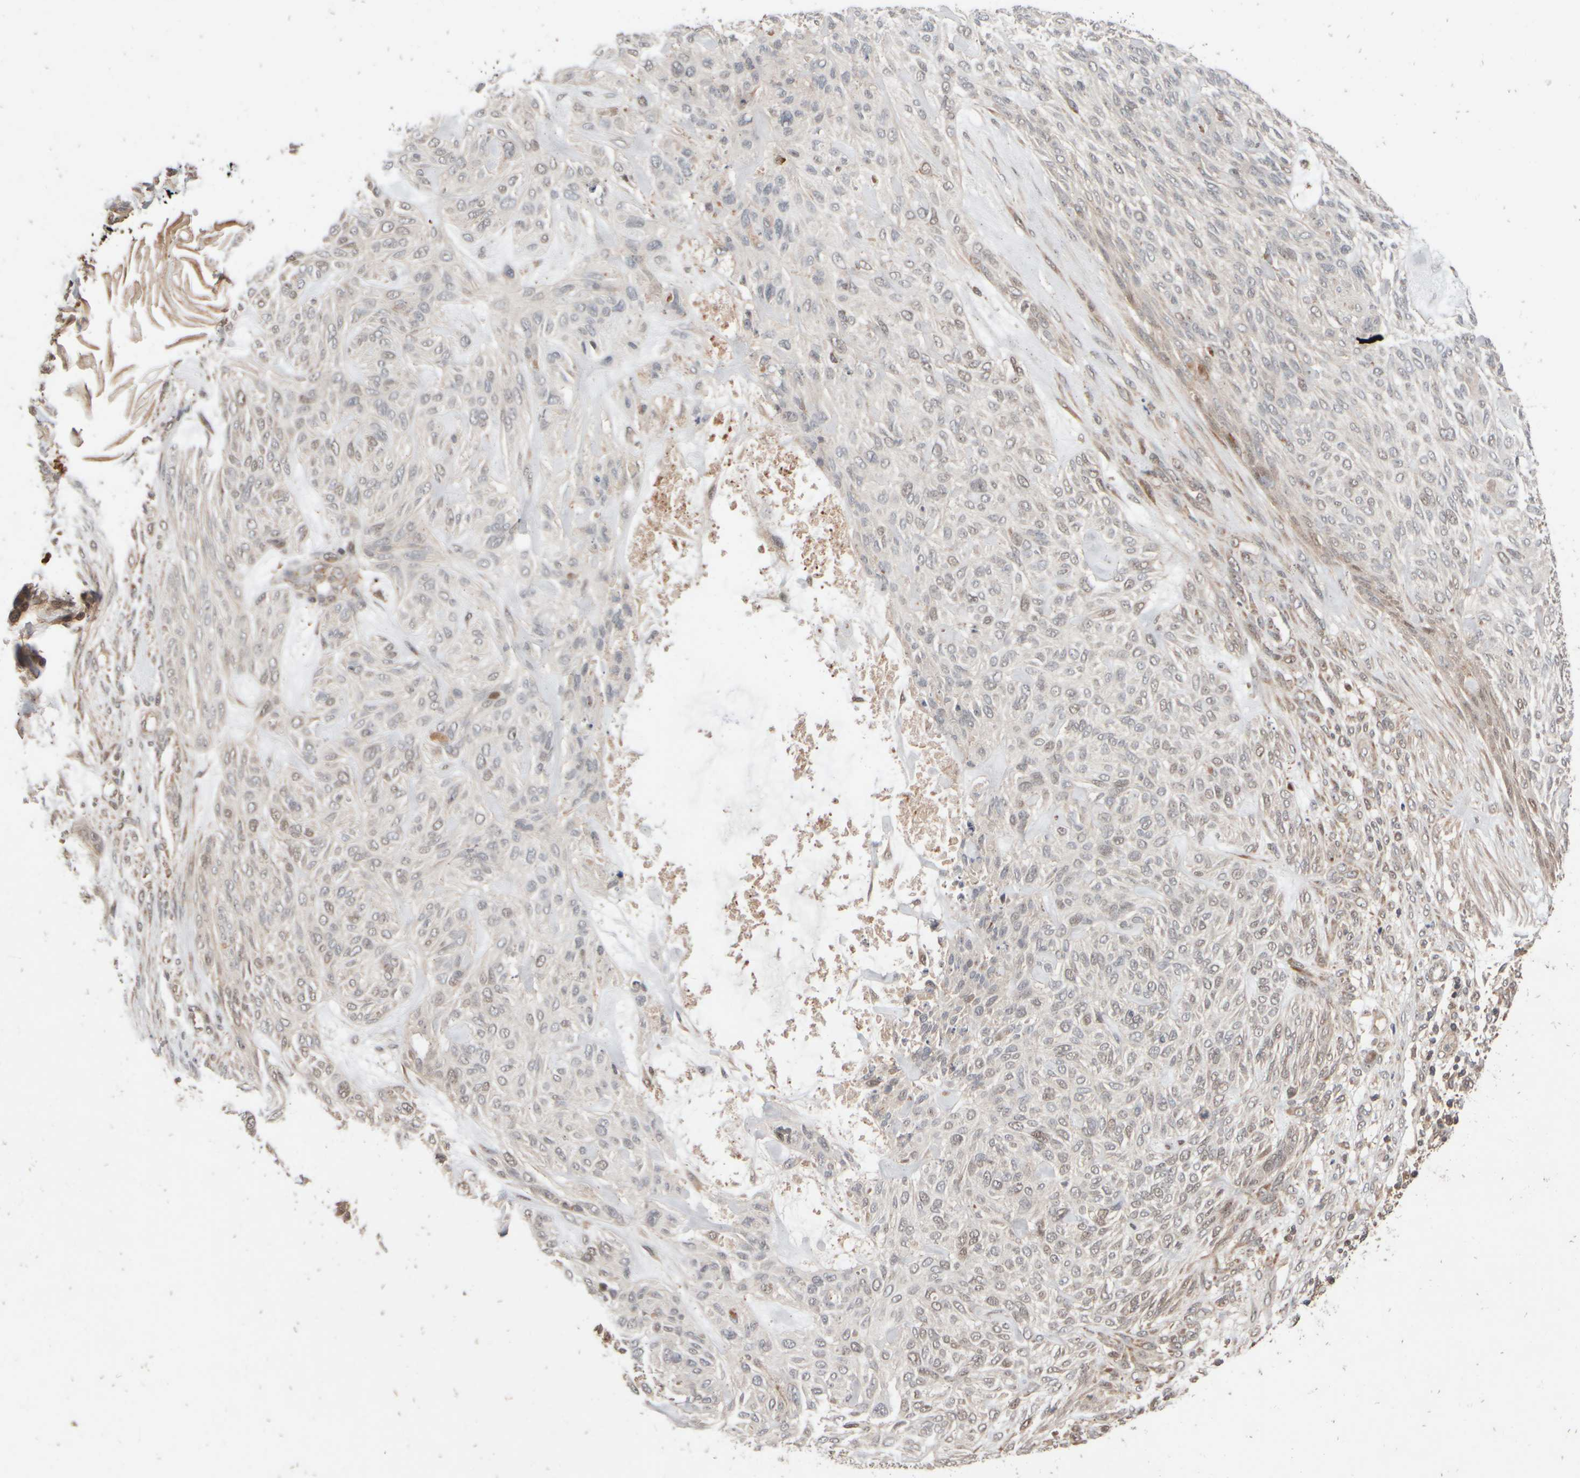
{"staining": {"intensity": "weak", "quantity": "<25%", "location": "nuclear"}, "tissue": "skin cancer", "cell_type": "Tumor cells", "image_type": "cancer", "snomed": [{"axis": "morphology", "description": "Basal cell carcinoma"}, {"axis": "topography", "description": "Skin"}], "caption": "IHC of skin cancer (basal cell carcinoma) reveals no positivity in tumor cells.", "gene": "ABHD11", "patient": {"sex": "male", "age": 55}}